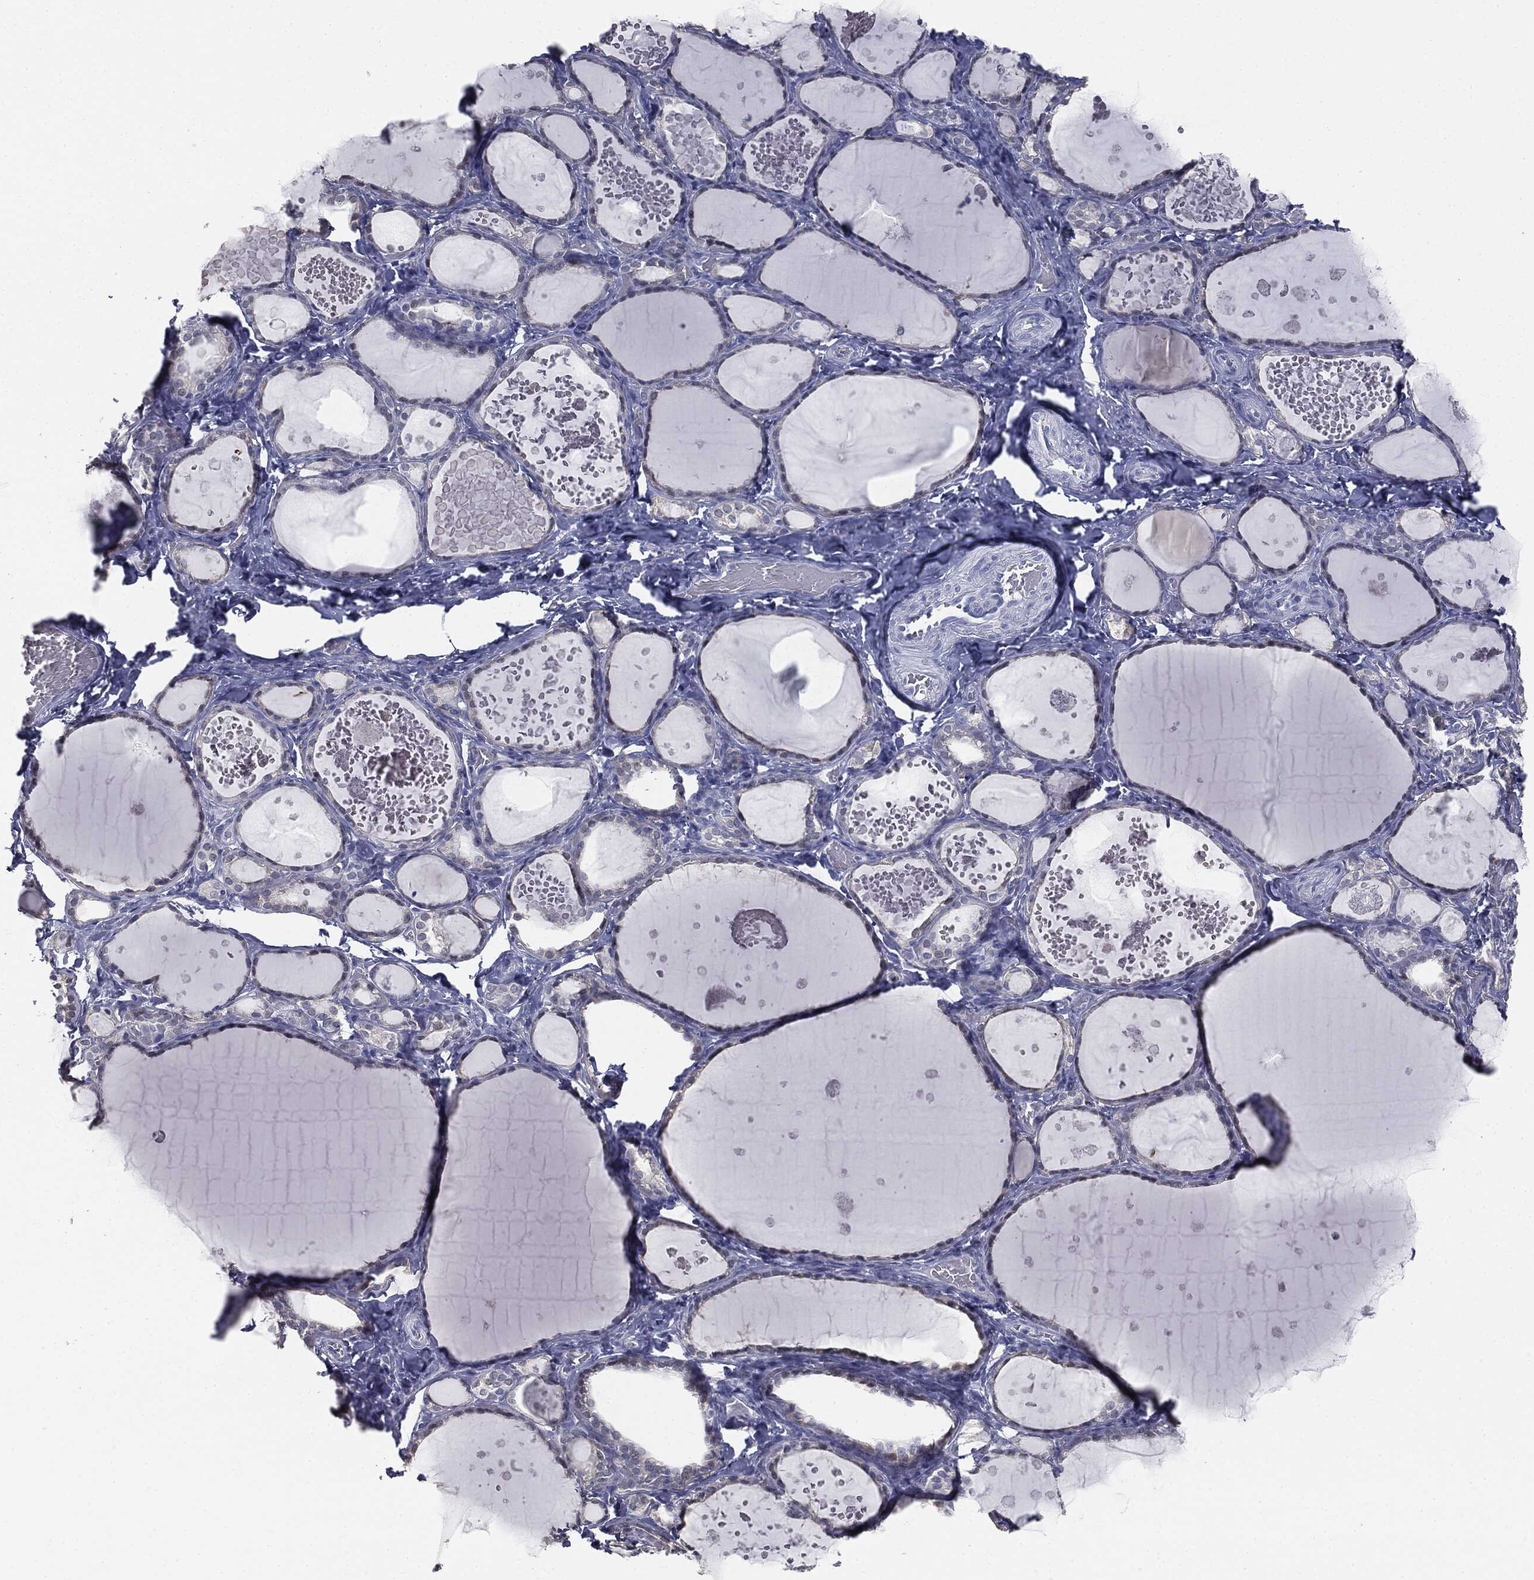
{"staining": {"intensity": "negative", "quantity": "none", "location": "none"}, "tissue": "thyroid gland", "cell_type": "Glandular cells", "image_type": "normal", "snomed": [{"axis": "morphology", "description": "Normal tissue, NOS"}, {"axis": "topography", "description": "Thyroid gland"}], "caption": "Thyroid gland was stained to show a protein in brown. There is no significant positivity in glandular cells. (DAB immunohistochemistry (IHC), high magnification).", "gene": "MUC5AC", "patient": {"sex": "female", "age": 56}}